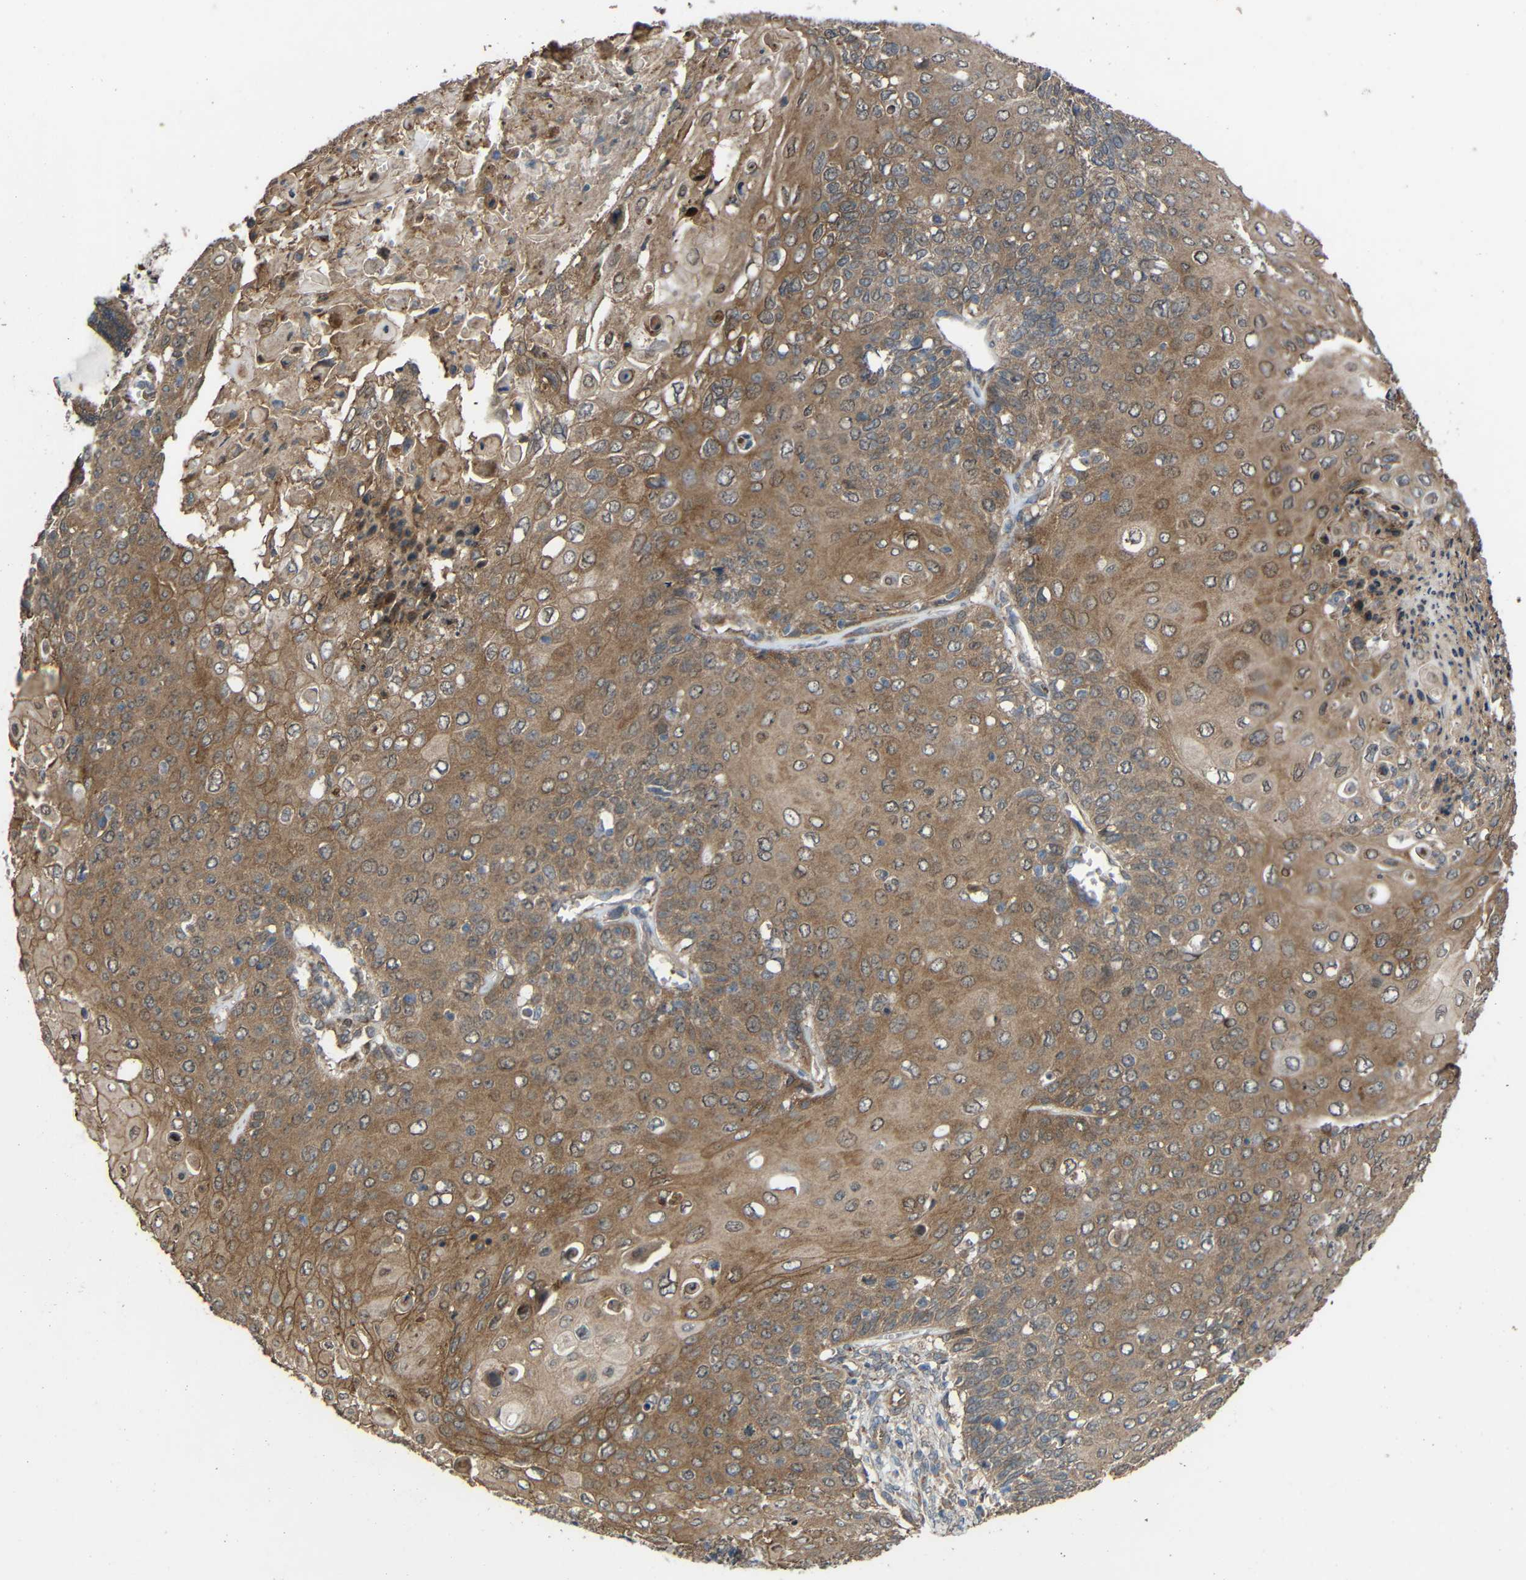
{"staining": {"intensity": "moderate", "quantity": ">75%", "location": "cytoplasmic/membranous"}, "tissue": "cervical cancer", "cell_type": "Tumor cells", "image_type": "cancer", "snomed": [{"axis": "morphology", "description": "Squamous cell carcinoma, NOS"}, {"axis": "topography", "description": "Cervix"}], "caption": "Immunohistochemical staining of squamous cell carcinoma (cervical) displays medium levels of moderate cytoplasmic/membranous protein staining in approximately >75% of tumor cells.", "gene": "CHST9", "patient": {"sex": "female", "age": 39}}